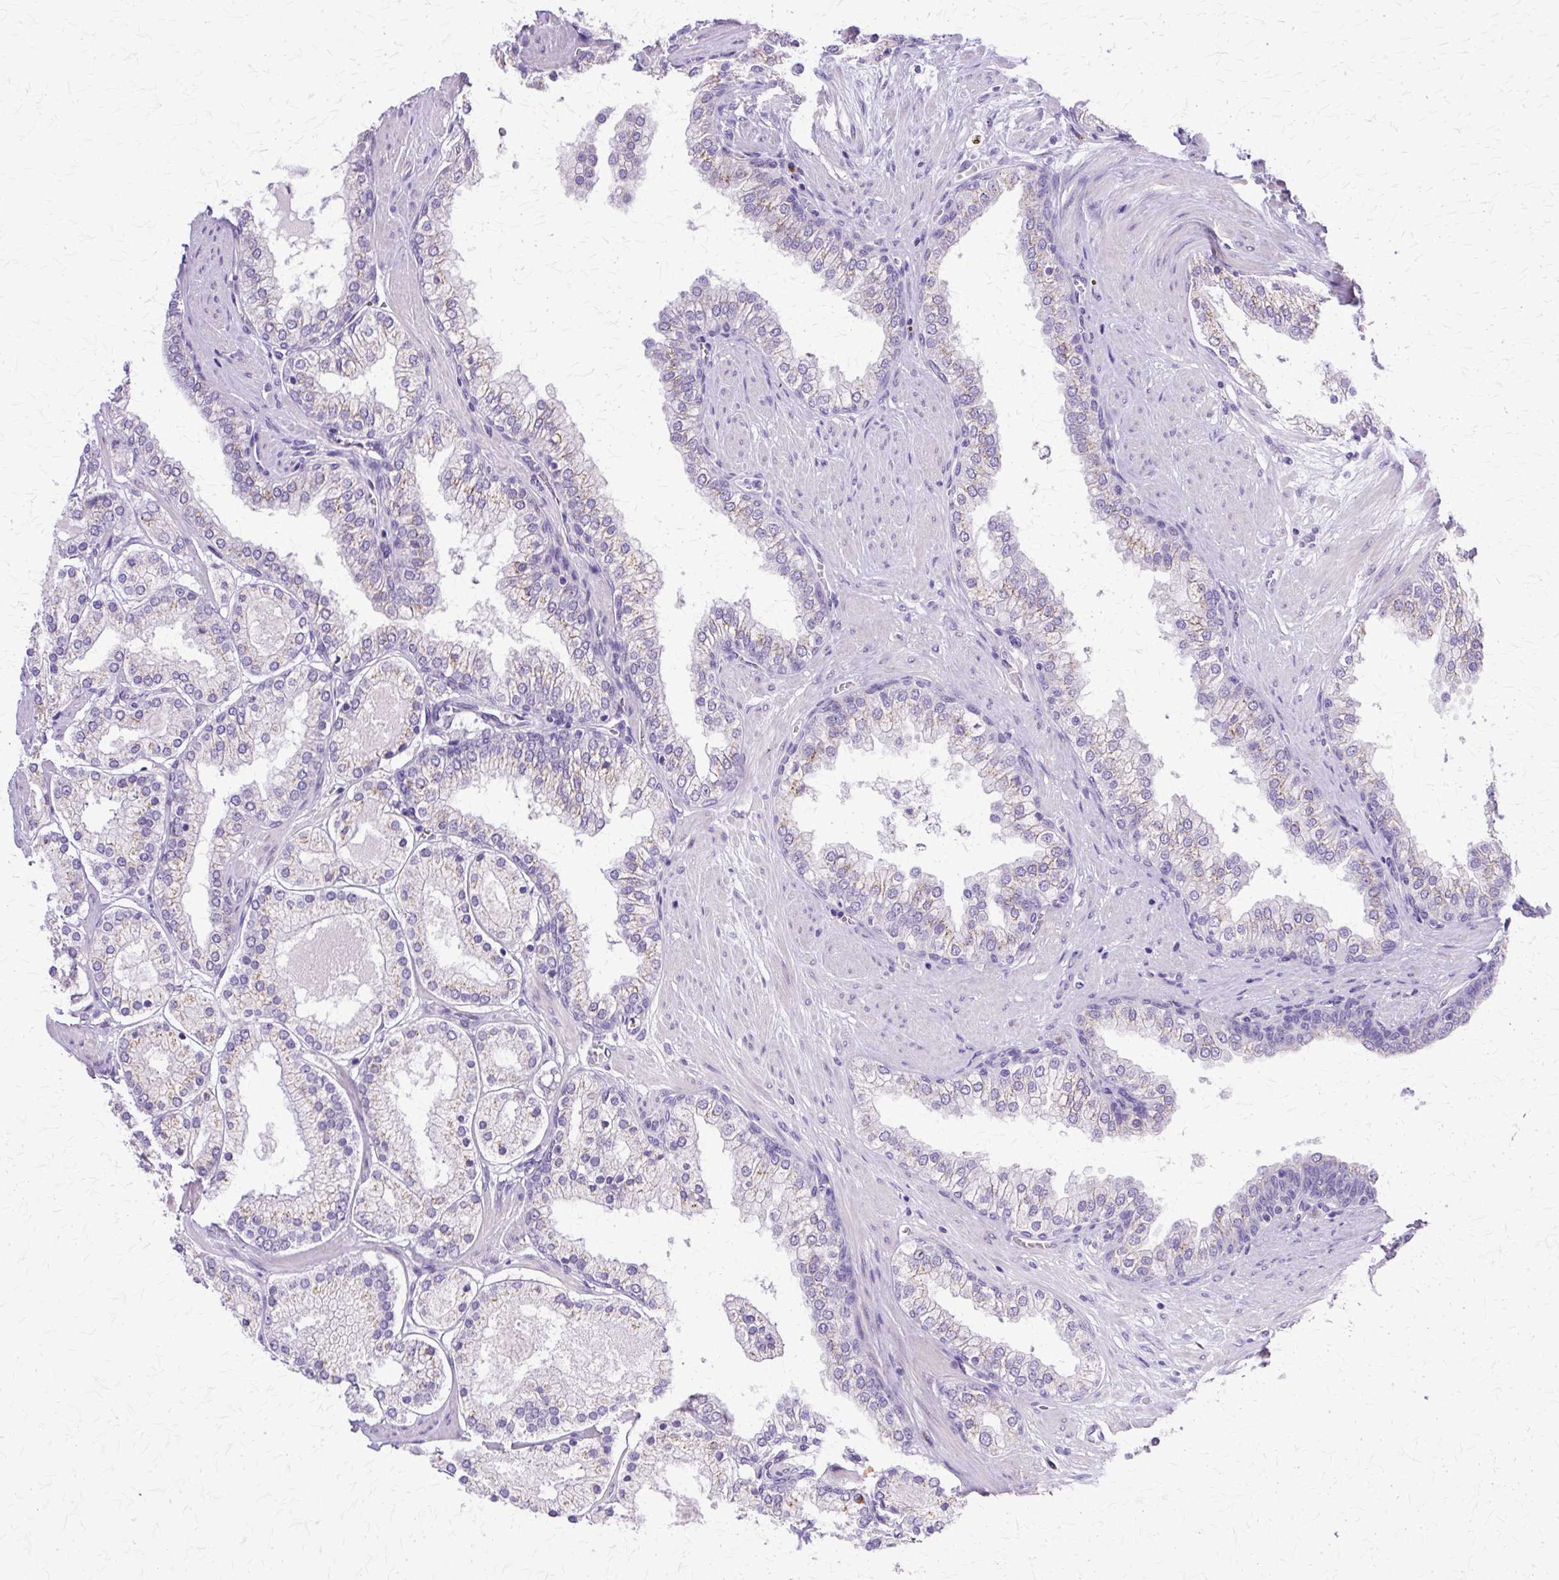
{"staining": {"intensity": "negative", "quantity": "none", "location": "none"}, "tissue": "prostate cancer", "cell_type": "Tumor cells", "image_type": "cancer", "snomed": [{"axis": "morphology", "description": "Adenocarcinoma, Low grade"}, {"axis": "topography", "description": "Prostate"}], "caption": "The histopathology image reveals no significant staining in tumor cells of prostate adenocarcinoma (low-grade).", "gene": "TBC1D3G", "patient": {"sex": "male", "age": 42}}